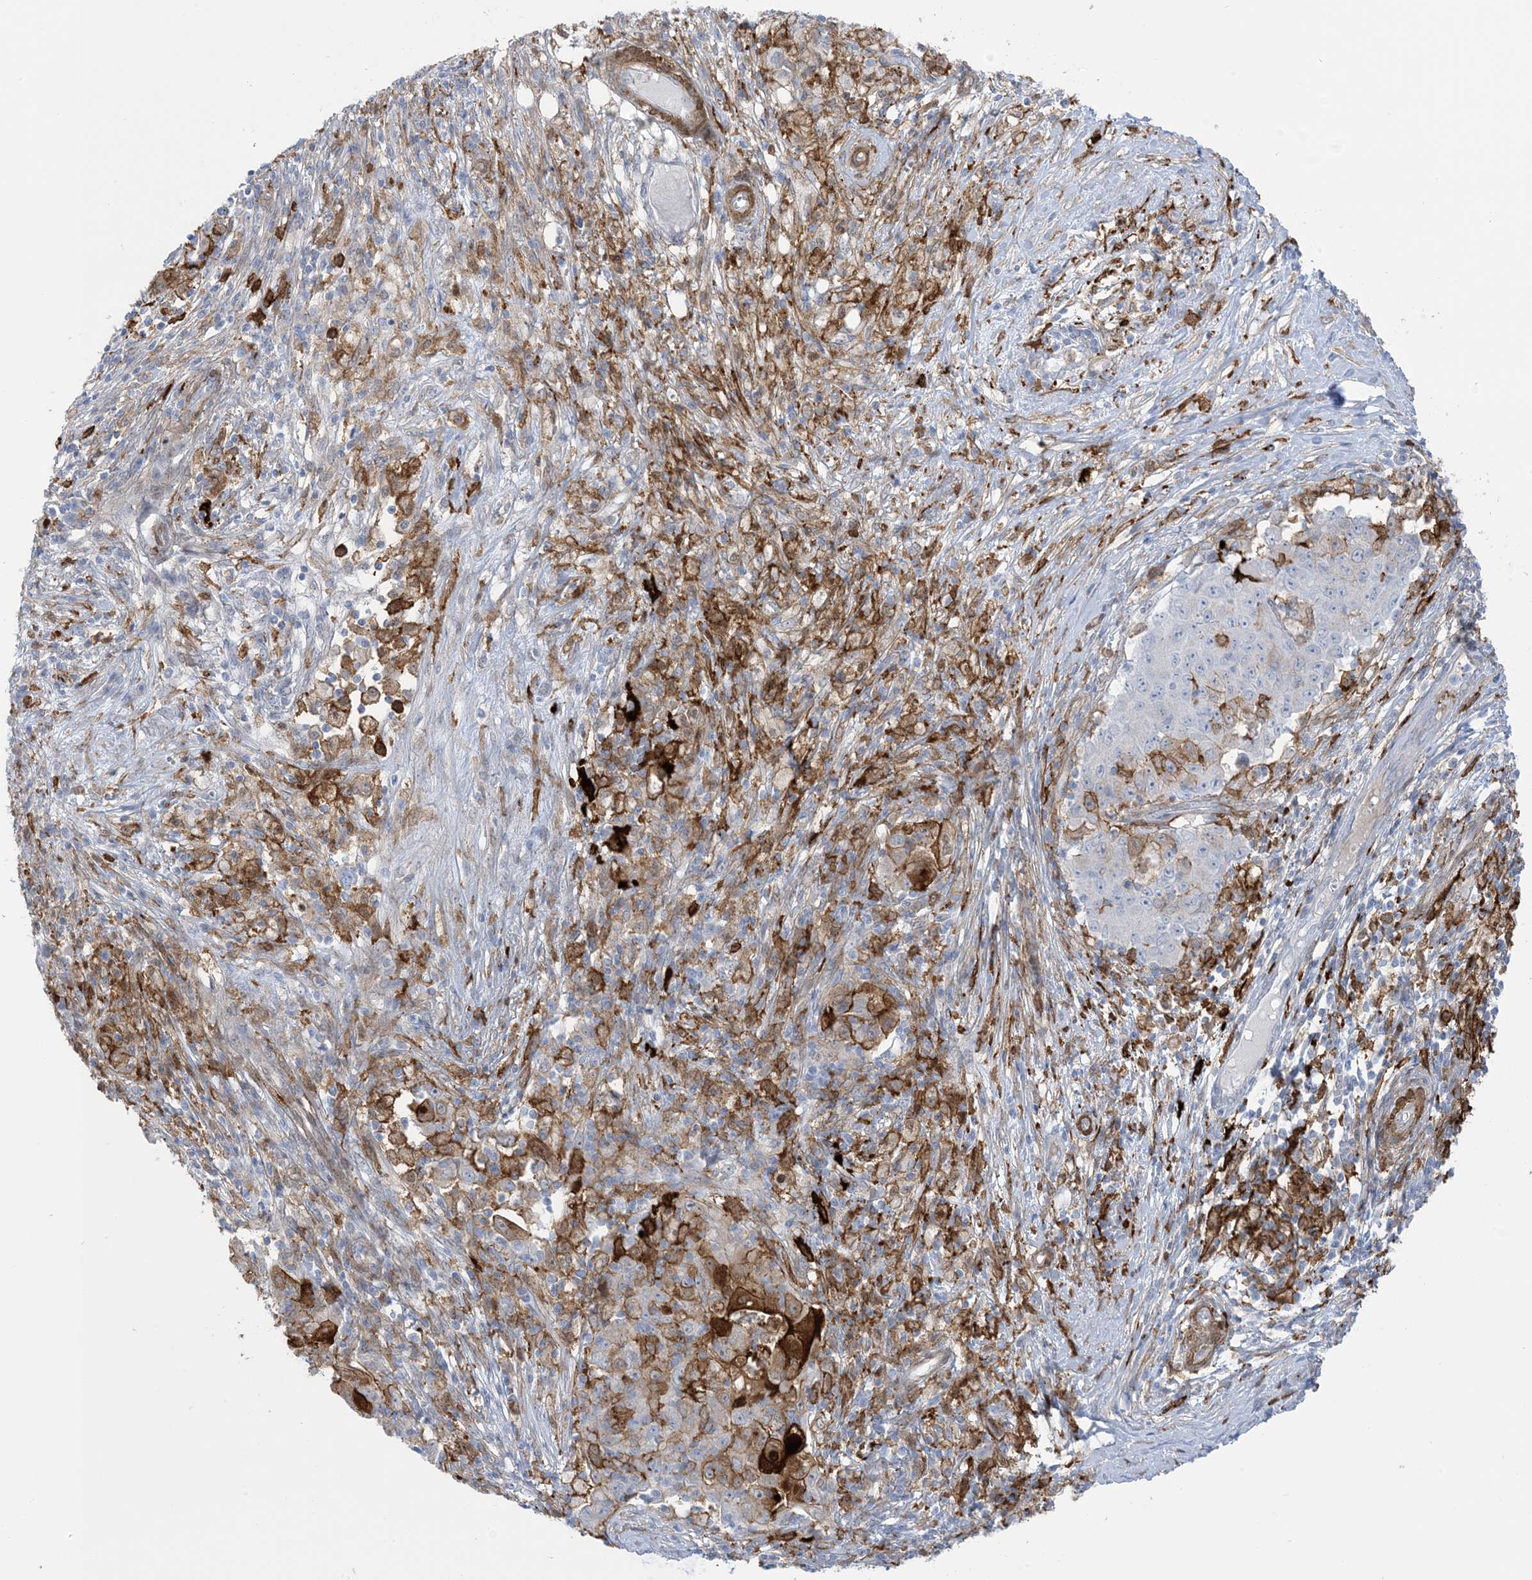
{"staining": {"intensity": "moderate", "quantity": "<25%", "location": "cytoplasmic/membranous"}, "tissue": "ovarian cancer", "cell_type": "Tumor cells", "image_type": "cancer", "snomed": [{"axis": "morphology", "description": "Carcinoma, endometroid"}, {"axis": "topography", "description": "Ovary"}], "caption": "The immunohistochemical stain labels moderate cytoplasmic/membranous staining in tumor cells of endometroid carcinoma (ovarian) tissue. The staining is performed using DAB (3,3'-diaminobenzidine) brown chromogen to label protein expression. The nuclei are counter-stained blue using hematoxylin.", "gene": "ICMT", "patient": {"sex": "female", "age": 42}}